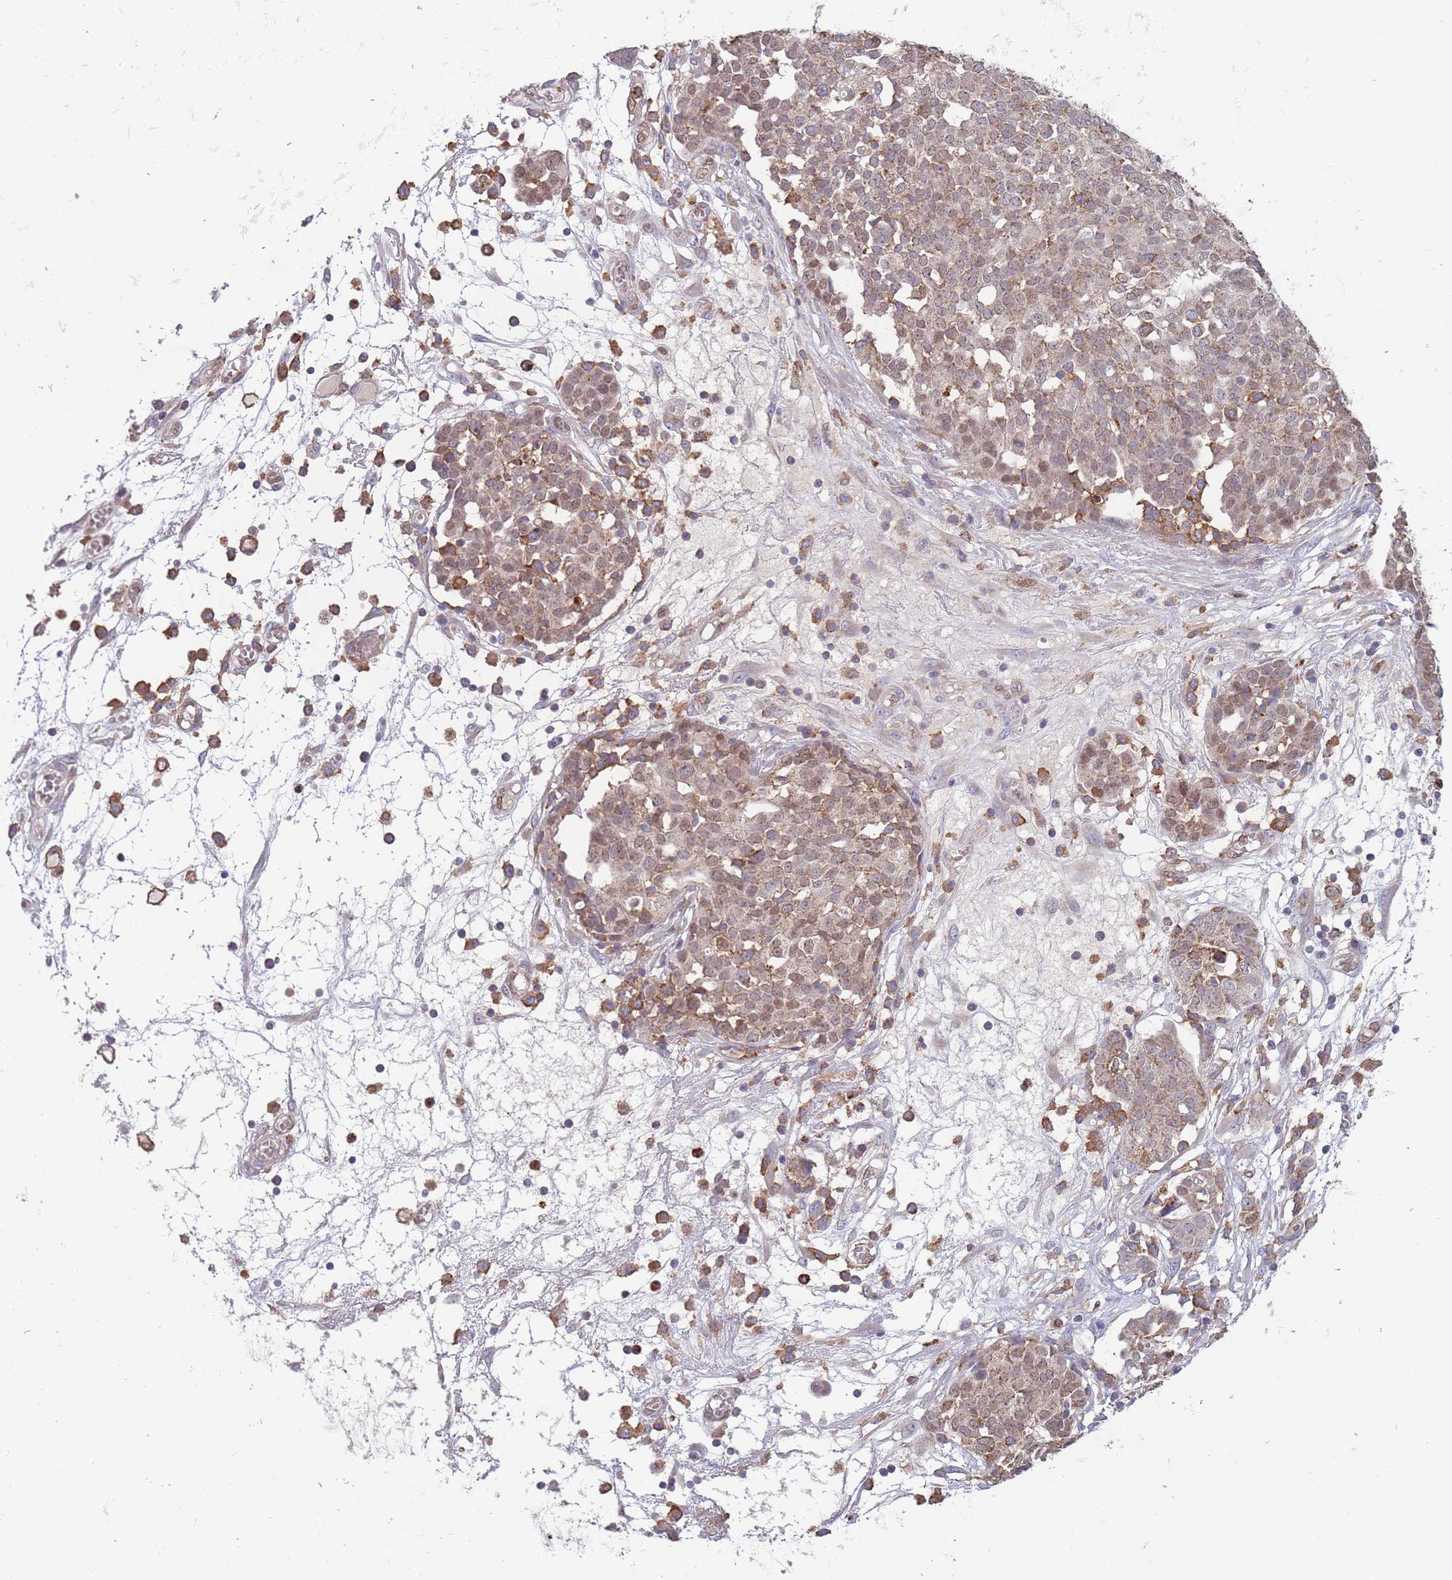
{"staining": {"intensity": "moderate", "quantity": "25%-75%", "location": "cytoplasmic/membranous,nuclear"}, "tissue": "ovarian cancer", "cell_type": "Tumor cells", "image_type": "cancer", "snomed": [{"axis": "morphology", "description": "Cystadenocarcinoma, serous, NOS"}, {"axis": "topography", "description": "Soft tissue"}, {"axis": "topography", "description": "Ovary"}], "caption": "DAB (3,3'-diaminobenzidine) immunohistochemical staining of human ovarian cancer (serous cystadenocarcinoma) shows moderate cytoplasmic/membranous and nuclear protein staining in approximately 25%-75% of tumor cells.", "gene": "DDT", "patient": {"sex": "female", "age": 57}}